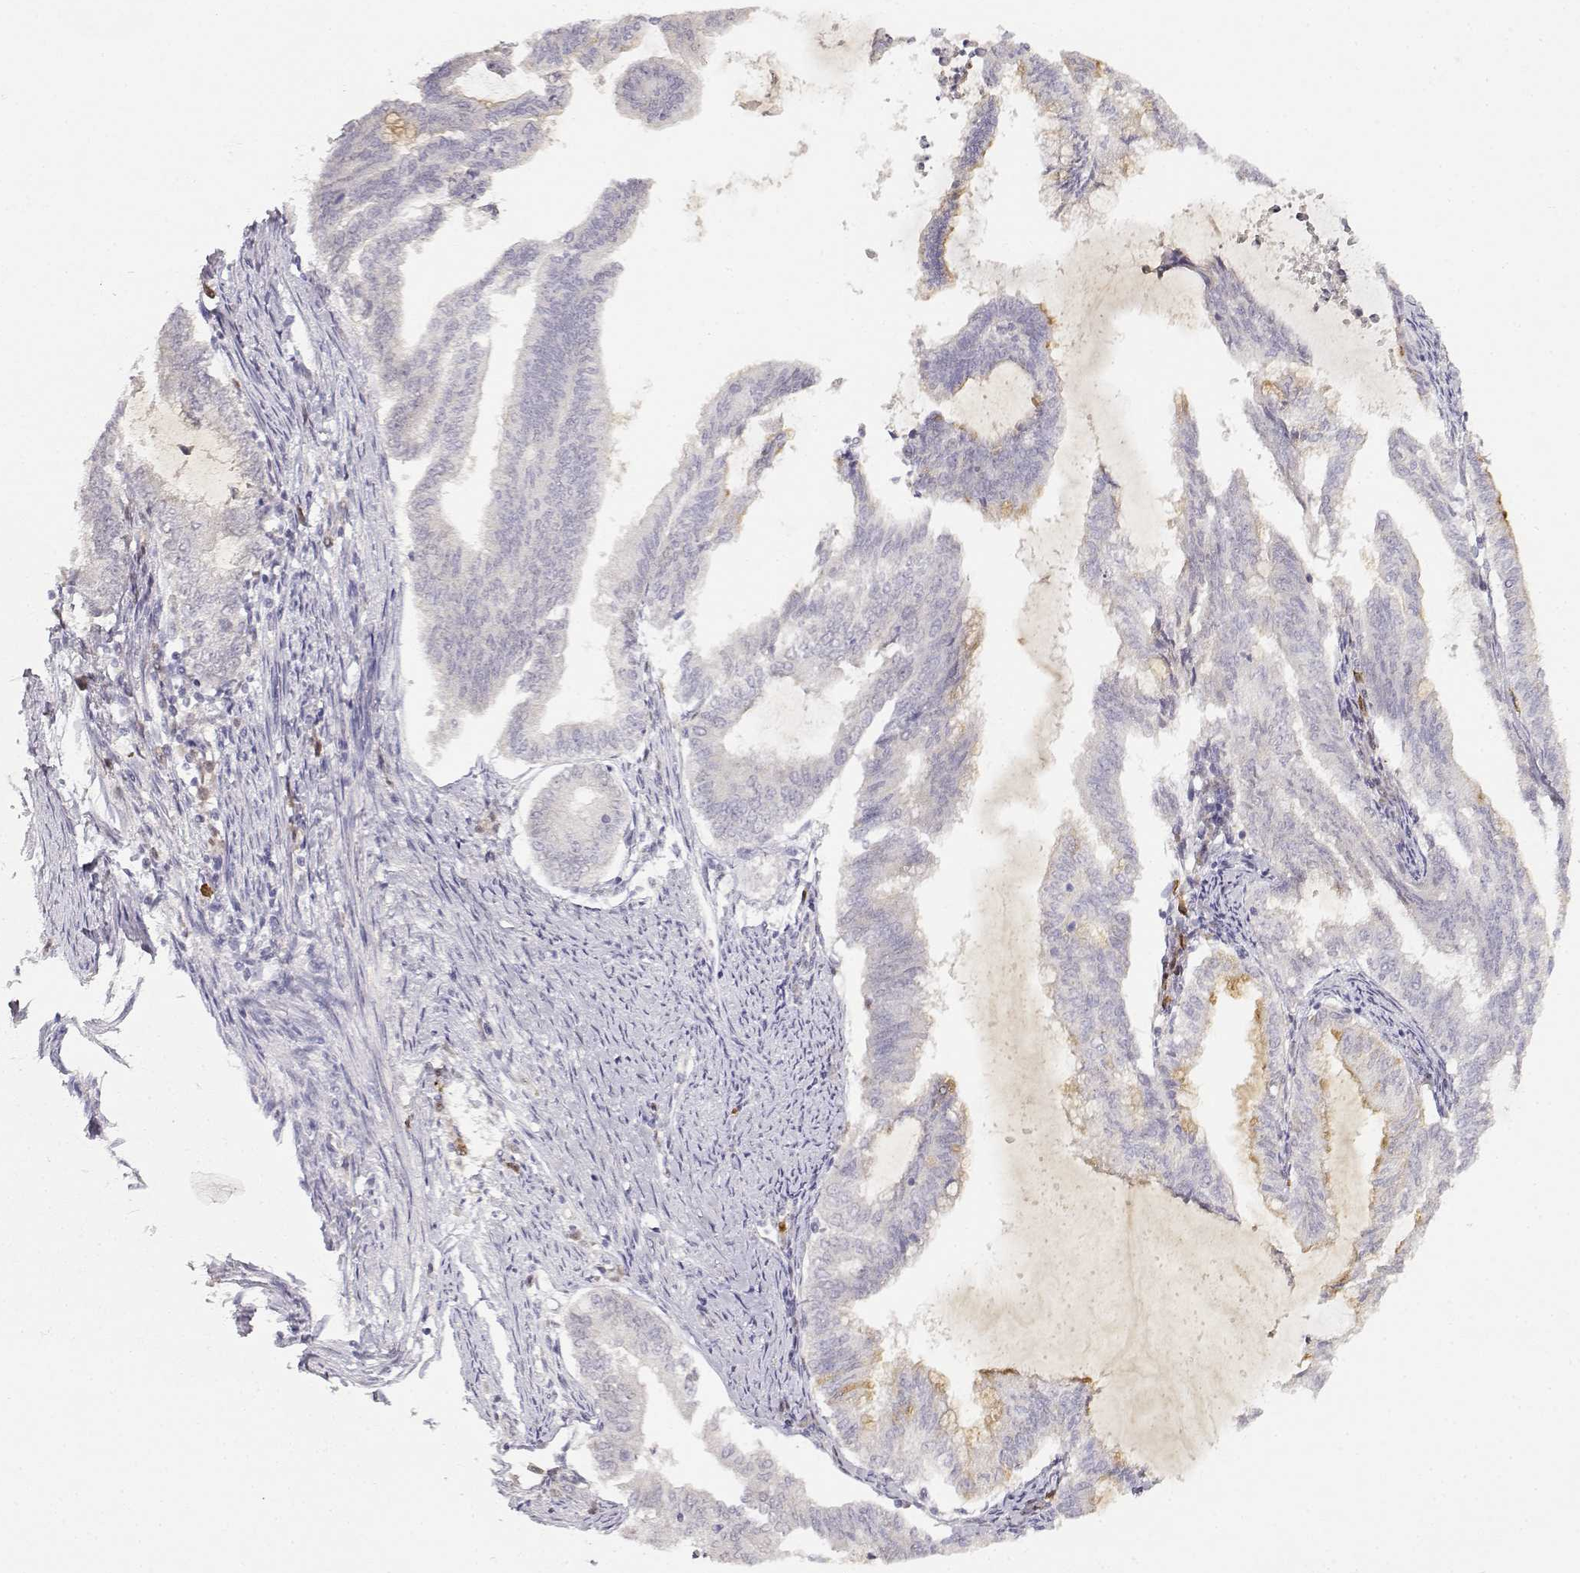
{"staining": {"intensity": "negative", "quantity": "none", "location": "none"}, "tissue": "endometrial cancer", "cell_type": "Tumor cells", "image_type": "cancer", "snomed": [{"axis": "morphology", "description": "Adenocarcinoma, NOS"}, {"axis": "topography", "description": "Endometrium"}], "caption": "Protein analysis of endometrial cancer (adenocarcinoma) displays no significant expression in tumor cells.", "gene": "EAF2", "patient": {"sex": "female", "age": 79}}